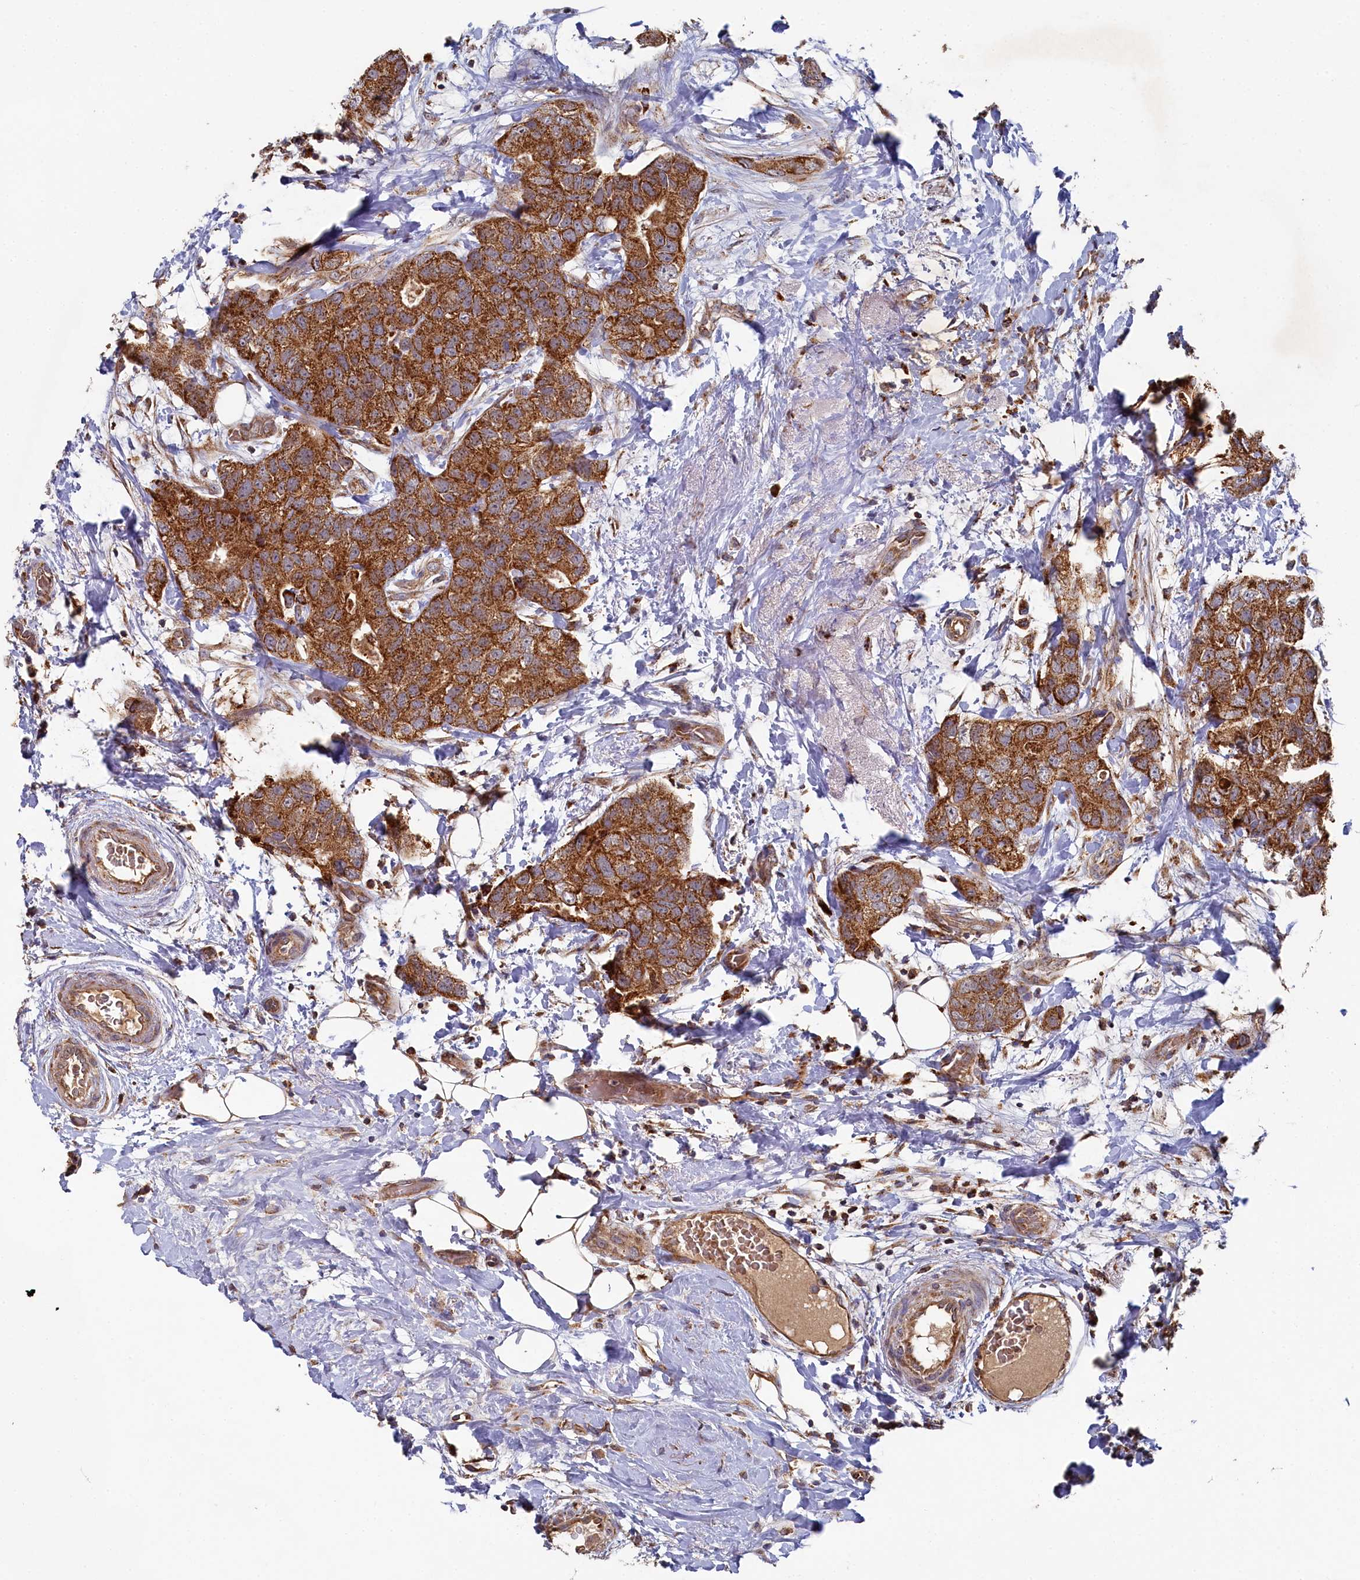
{"staining": {"intensity": "strong", "quantity": ">75%", "location": "cytoplasmic/membranous"}, "tissue": "breast cancer", "cell_type": "Tumor cells", "image_type": "cancer", "snomed": [{"axis": "morphology", "description": "Duct carcinoma"}, {"axis": "topography", "description": "Breast"}], "caption": "Infiltrating ductal carcinoma (breast) stained with DAB (3,3'-diaminobenzidine) immunohistochemistry shows high levels of strong cytoplasmic/membranous staining in about >75% of tumor cells.", "gene": "HAUS2", "patient": {"sex": "female", "age": 62}}